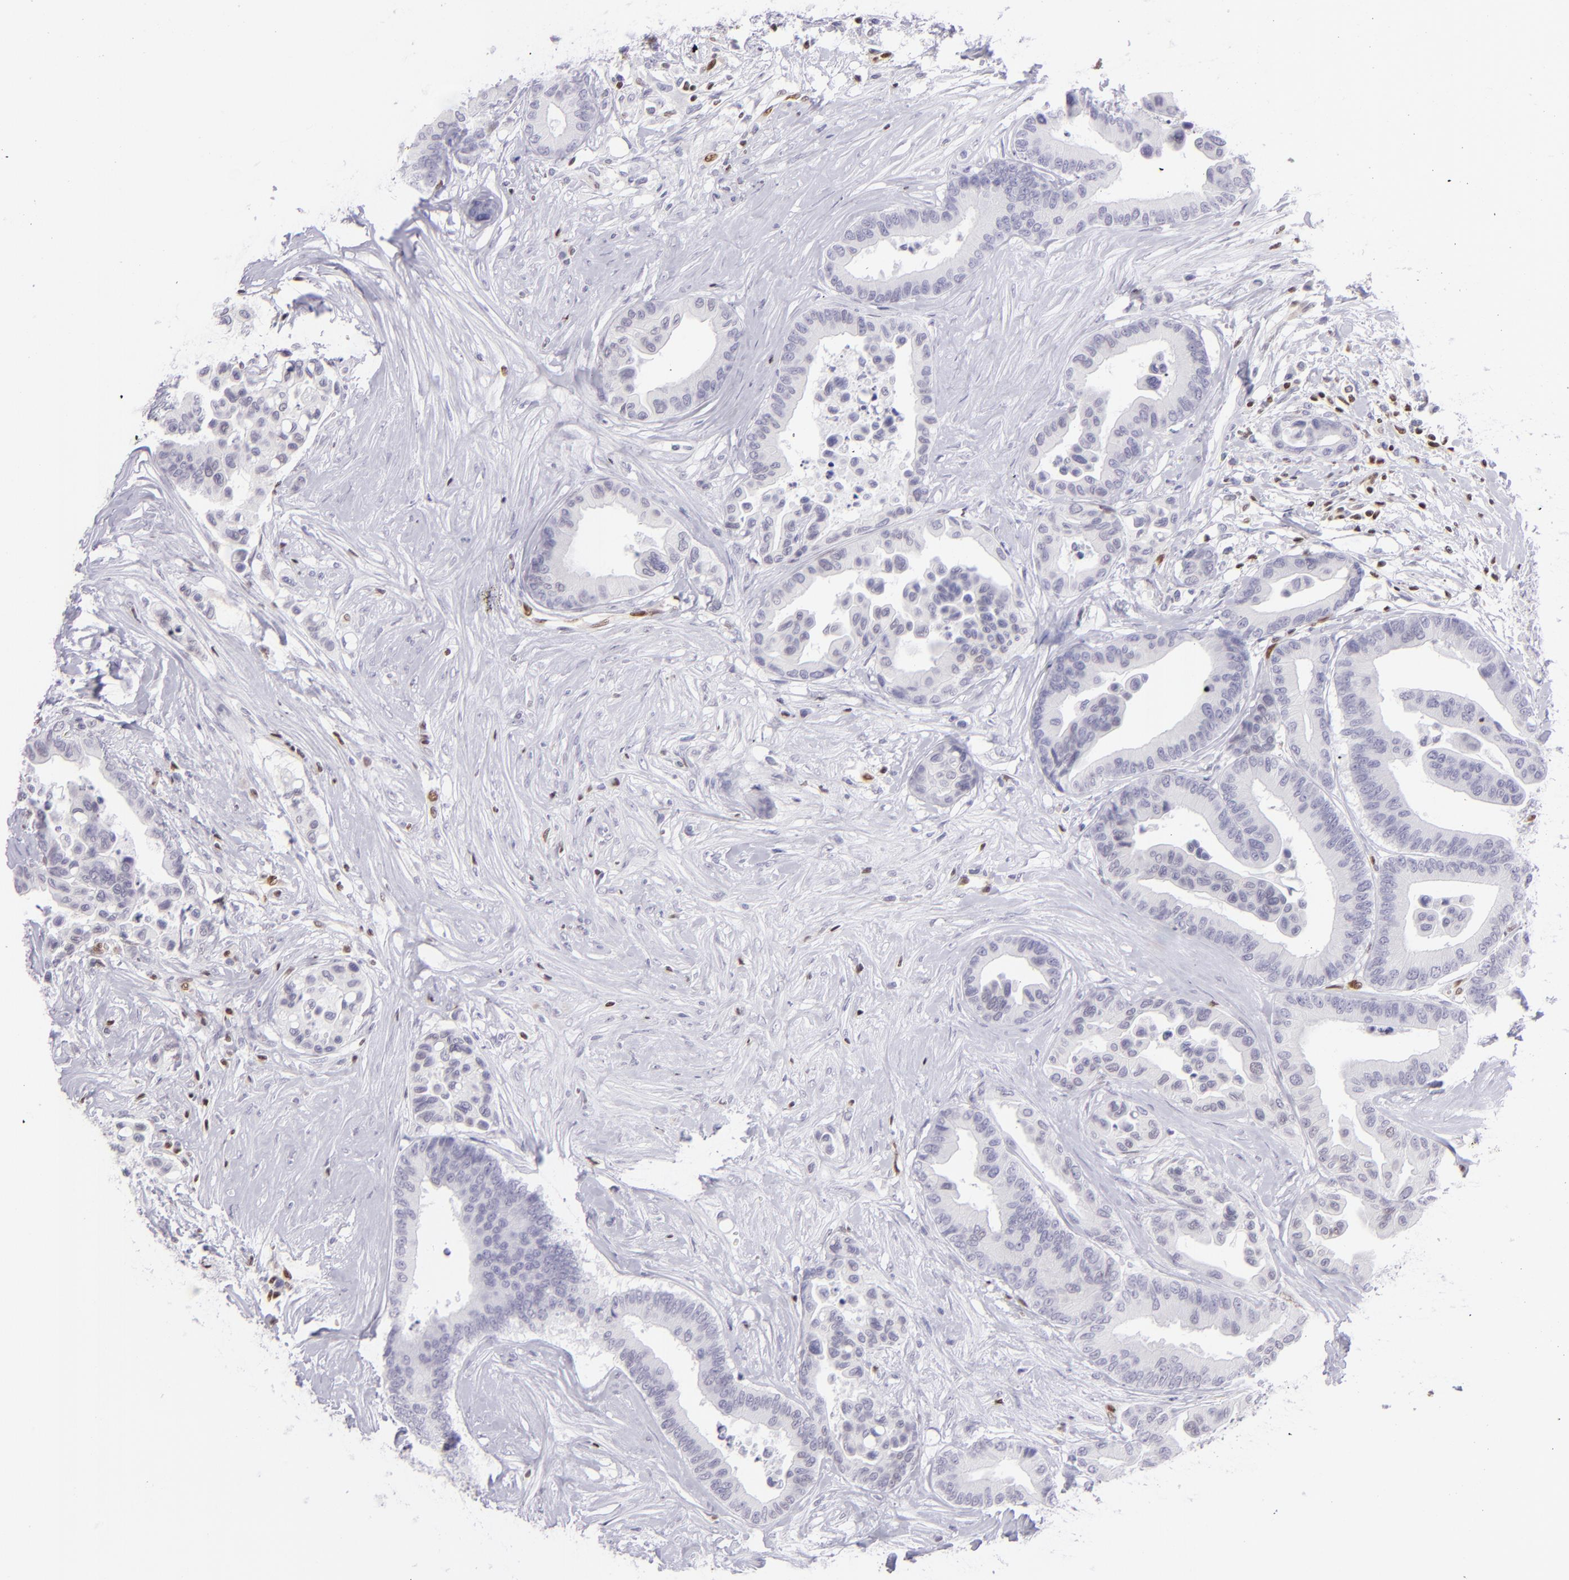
{"staining": {"intensity": "negative", "quantity": "none", "location": "none"}, "tissue": "colorectal cancer", "cell_type": "Tumor cells", "image_type": "cancer", "snomed": [{"axis": "morphology", "description": "Adenocarcinoma, NOS"}, {"axis": "topography", "description": "Colon"}], "caption": "Colorectal adenocarcinoma stained for a protein using immunohistochemistry (IHC) displays no expression tumor cells.", "gene": "ETS1", "patient": {"sex": "male", "age": 82}}